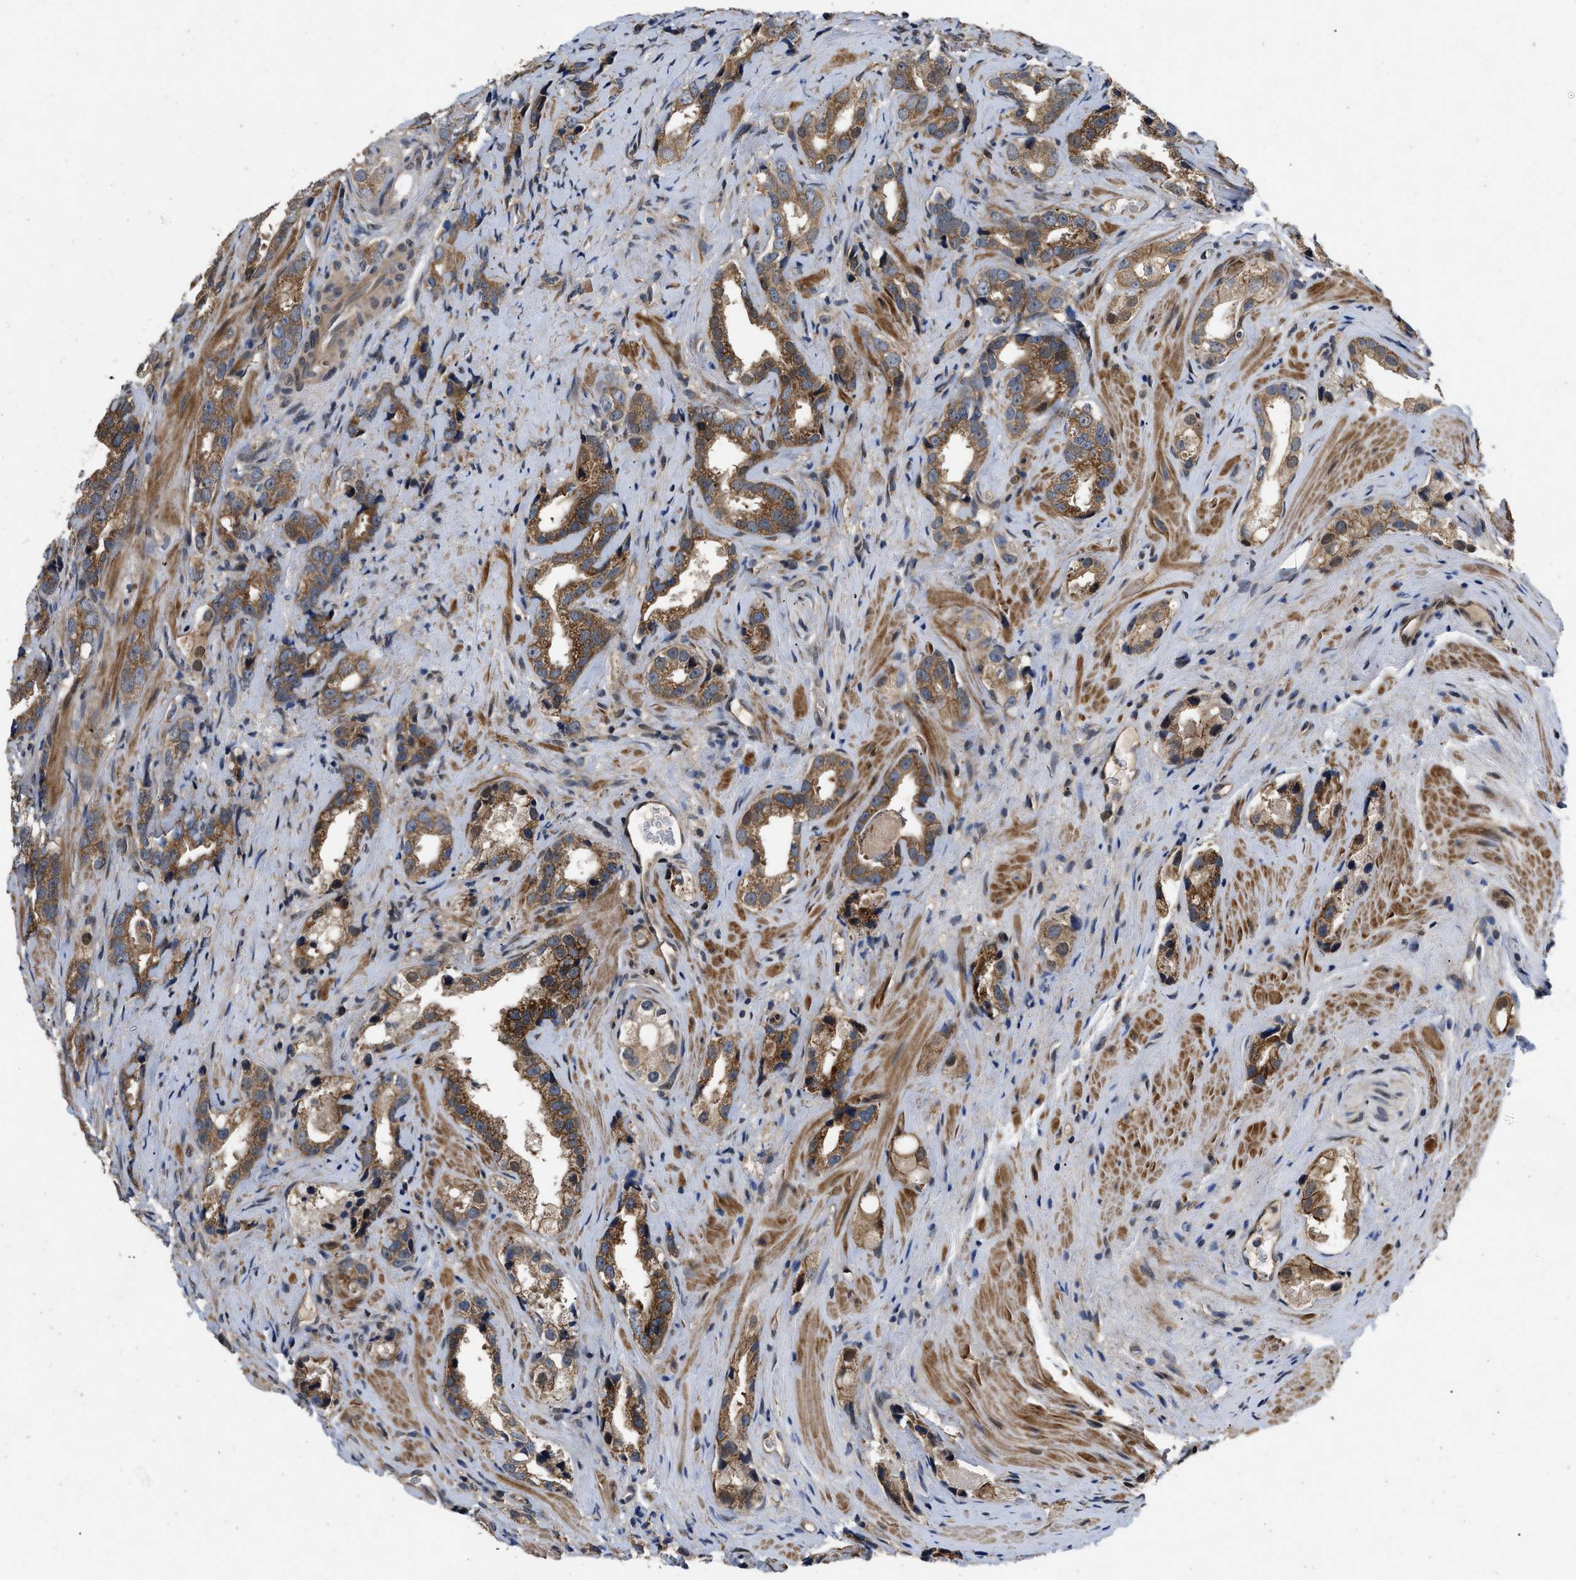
{"staining": {"intensity": "moderate", "quantity": ">75%", "location": "cytoplasmic/membranous"}, "tissue": "prostate cancer", "cell_type": "Tumor cells", "image_type": "cancer", "snomed": [{"axis": "morphology", "description": "Adenocarcinoma, High grade"}, {"axis": "topography", "description": "Prostate"}], "caption": "IHC of human prostate cancer demonstrates medium levels of moderate cytoplasmic/membranous expression in about >75% of tumor cells.", "gene": "PRDM14", "patient": {"sex": "male", "age": 63}}